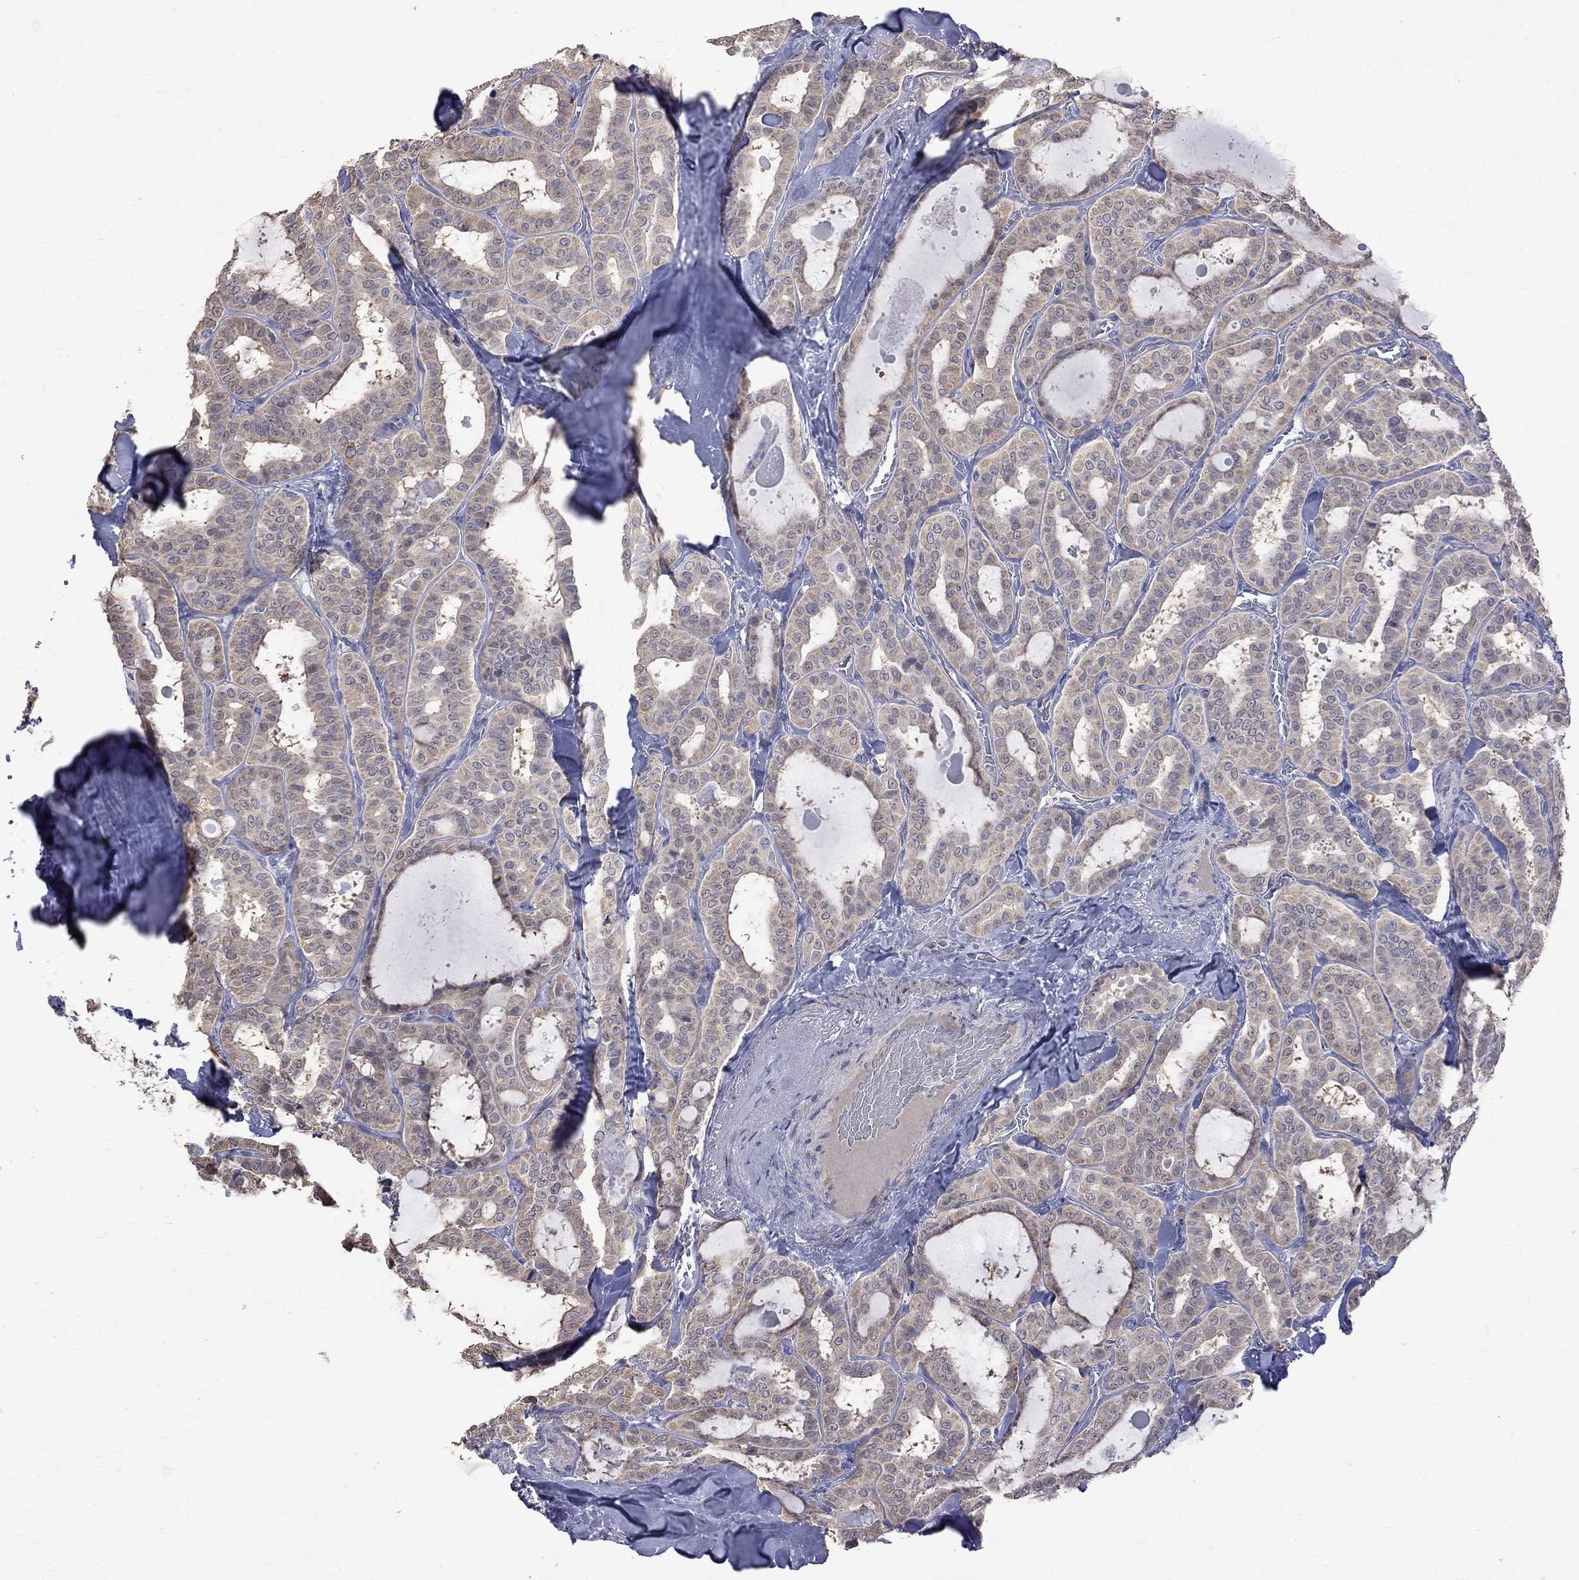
{"staining": {"intensity": "negative", "quantity": "none", "location": "none"}, "tissue": "thyroid cancer", "cell_type": "Tumor cells", "image_type": "cancer", "snomed": [{"axis": "morphology", "description": "Papillary adenocarcinoma, NOS"}, {"axis": "topography", "description": "Thyroid gland"}], "caption": "Tumor cells show no significant staining in thyroid cancer (papillary adenocarcinoma). (Brightfield microscopy of DAB immunohistochemistry at high magnification).", "gene": "CKAP2", "patient": {"sex": "female", "age": 39}}